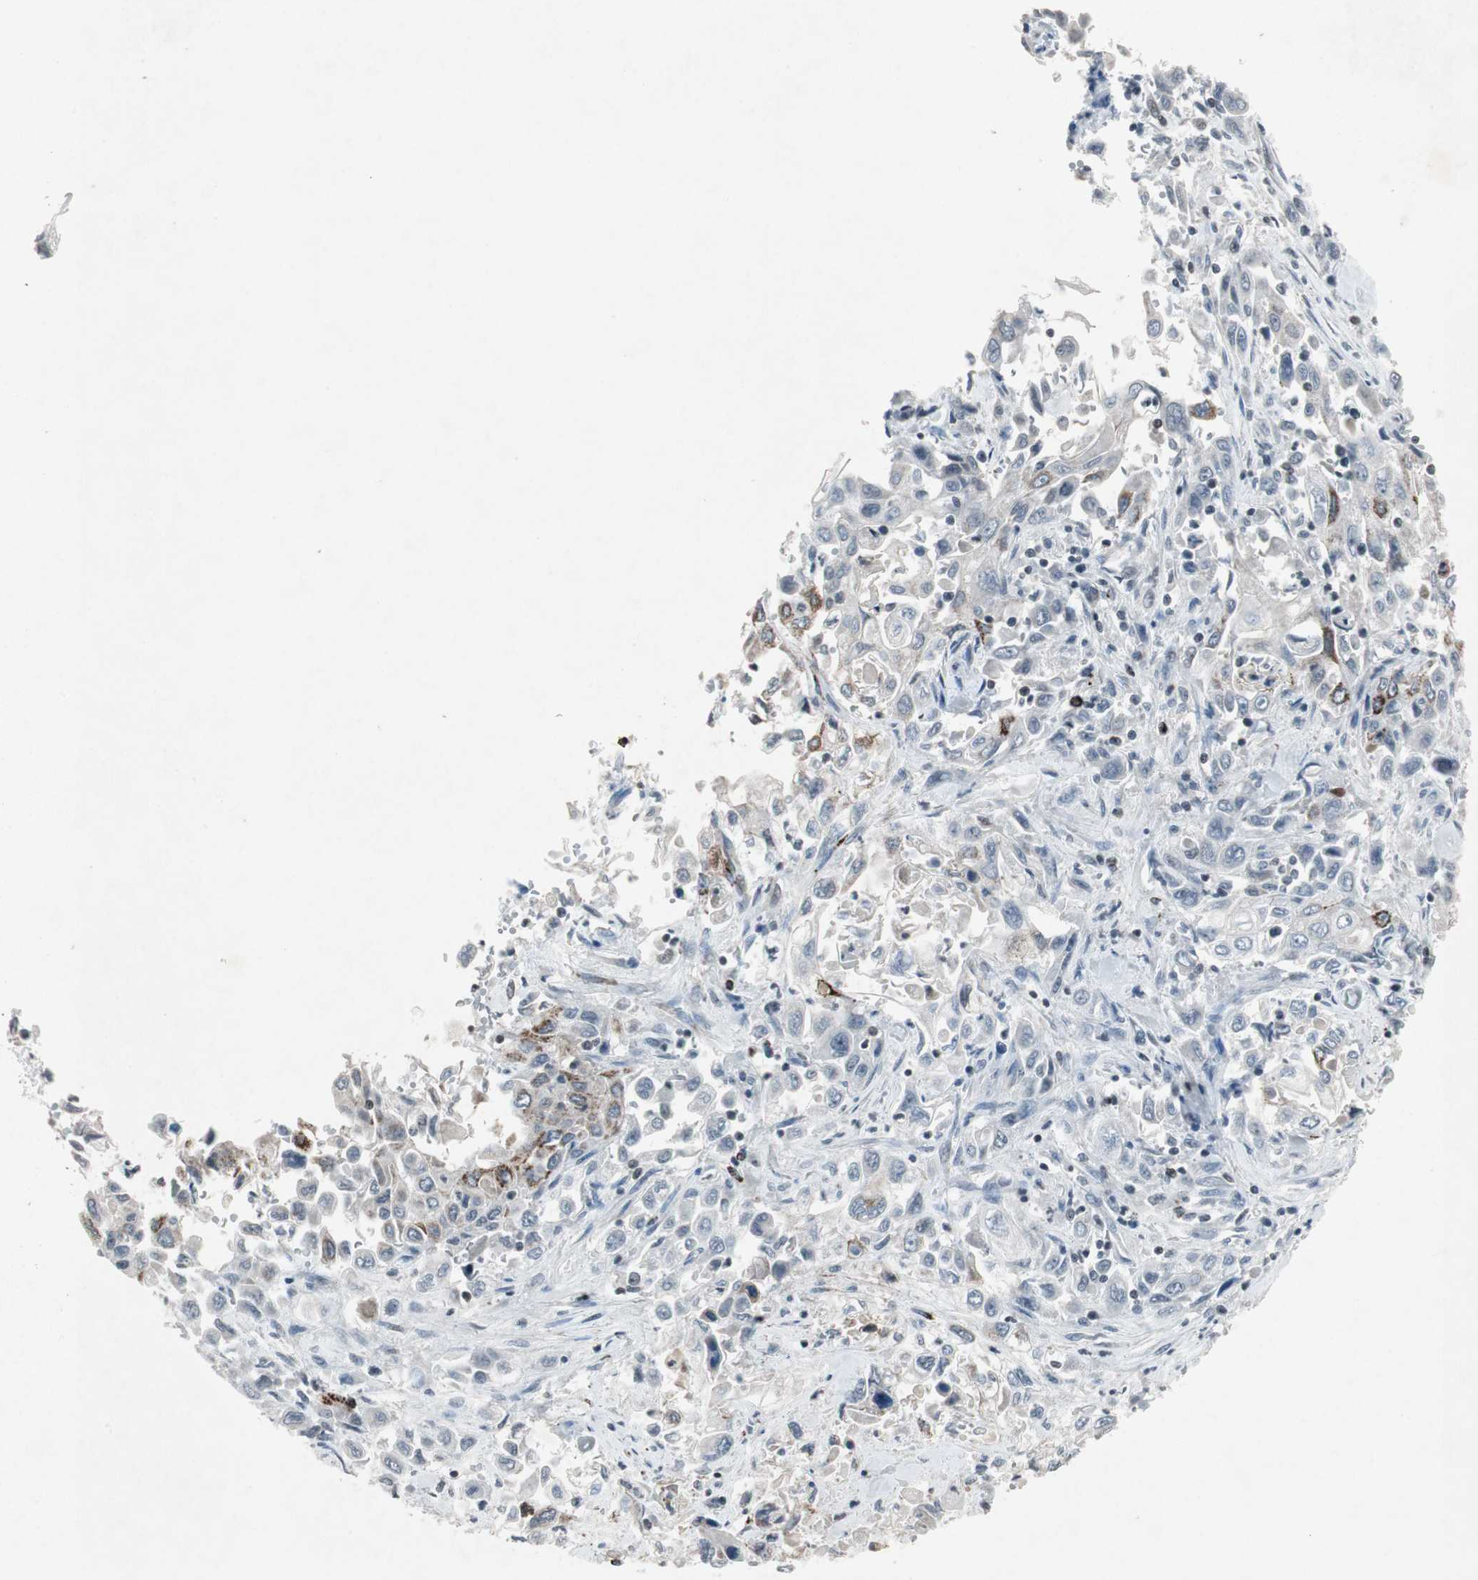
{"staining": {"intensity": "moderate", "quantity": "<25%", "location": "cytoplasmic/membranous"}, "tissue": "pancreatic cancer", "cell_type": "Tumor cells", "image_type": "cancer", "snomed": [{"axis": "morphology", "description": "Adenocarcinoma, NOS"}, {"axis": "topography", "description": "Pancreas"}], "caption": "Immunohistochemical staining of human pancreatic cancer (adenocarcinoma) demonstrates moderate cytoplasmic/membranous protein expression in approximately <25% of tumor cells. (IHC, brightfield microscopy, high magnification).", "gene": "ARG2", "patient": {"sex": "male", "age": 70}}